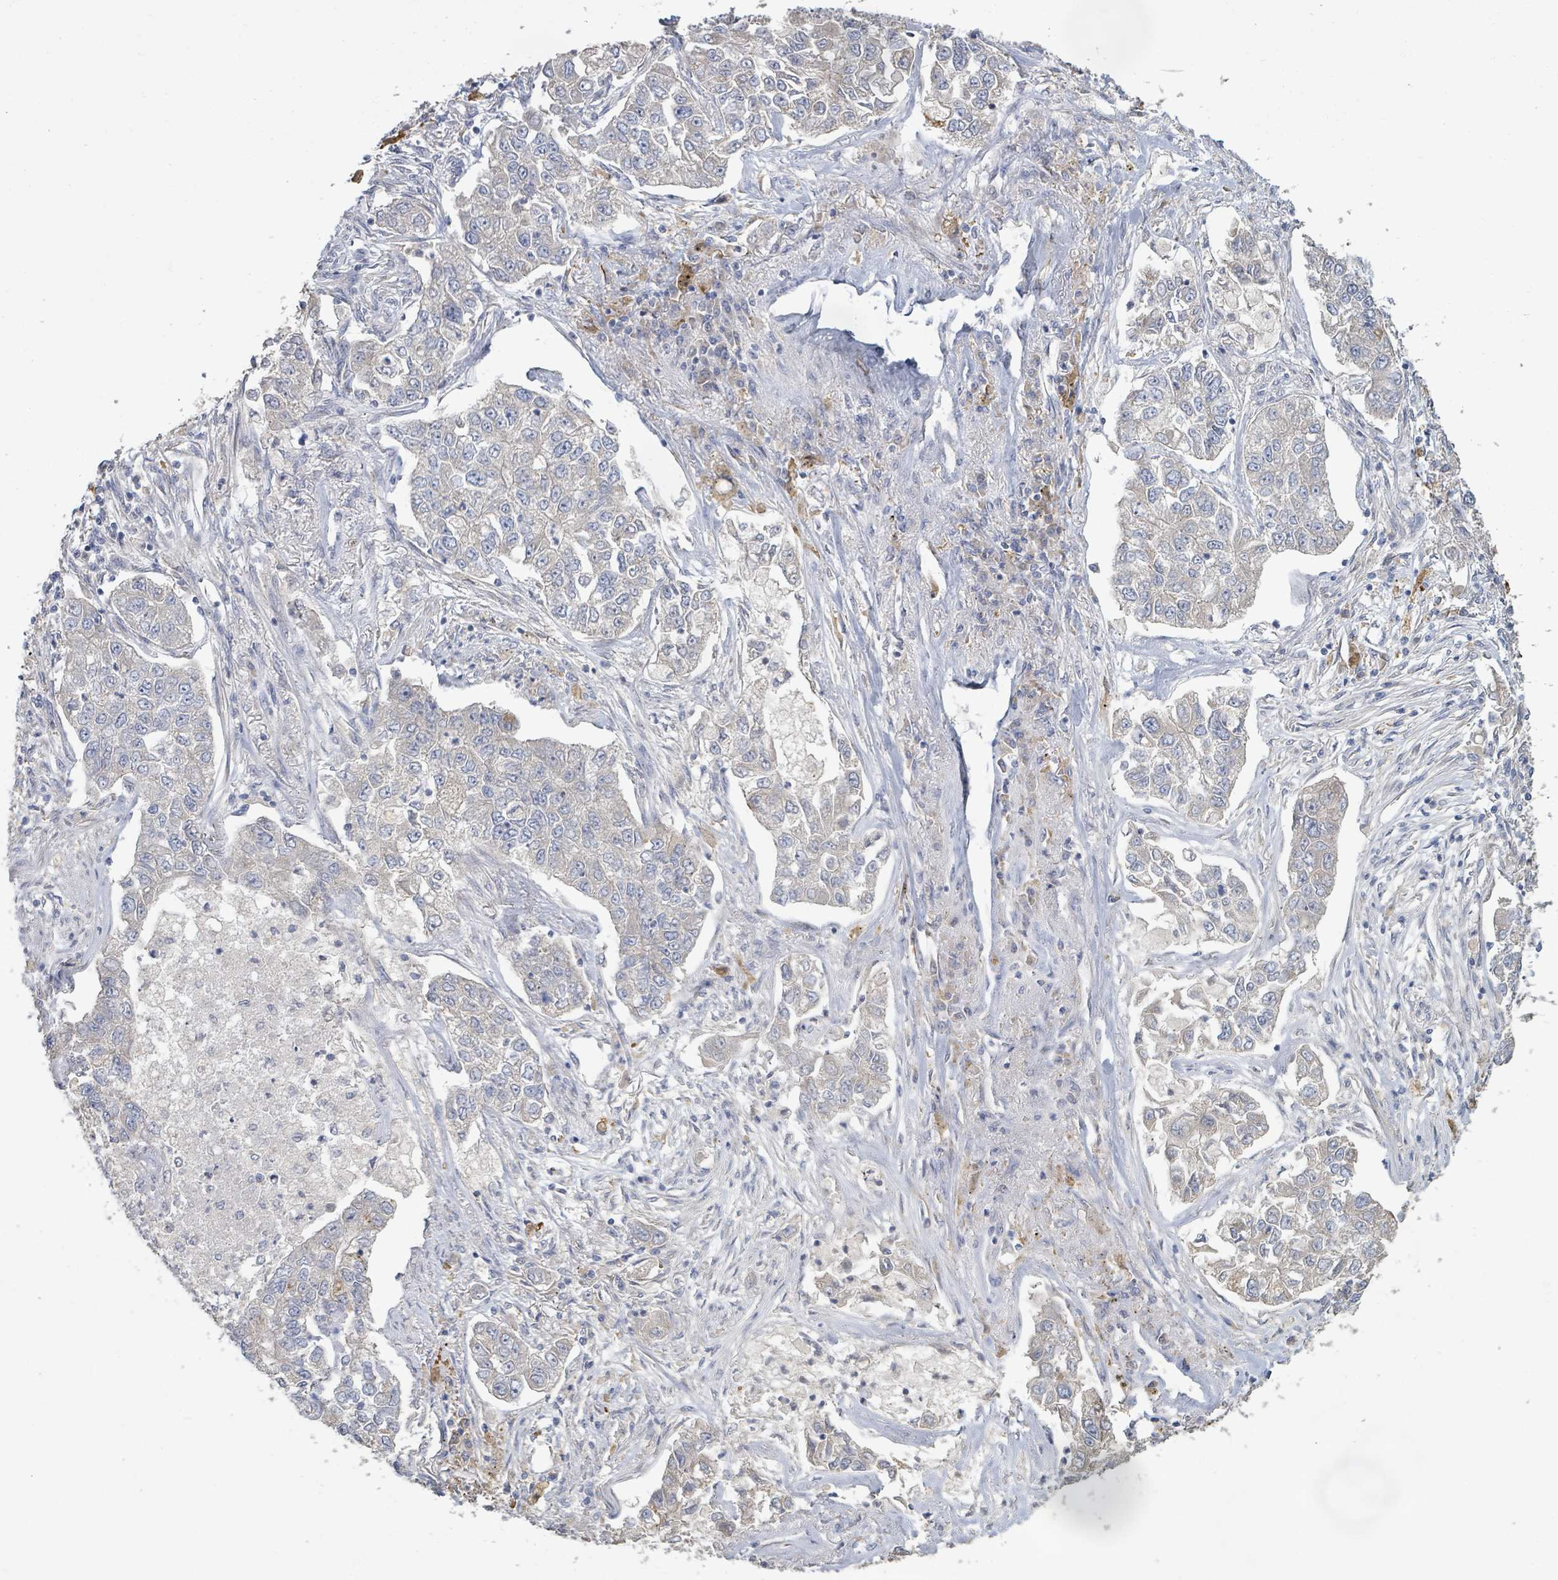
{"staining": {"intensity": "negative", "quantity": "none", "location": "none"}, "tissue": "lung cancer", "cell_type": "Tumor cells", "image_type": "cancer", "snomed": [{"axis": "morphology", "description": "Adenocarcinoma, NOS"}, {"axis": "topography", "description": "Lung"}], "caption": "The image demonstrates no significant positivity in tumor cells of adenocarcinoma (lung).", "gene": "KCNS2", "patient": {"sex": "male", "age": 49}}